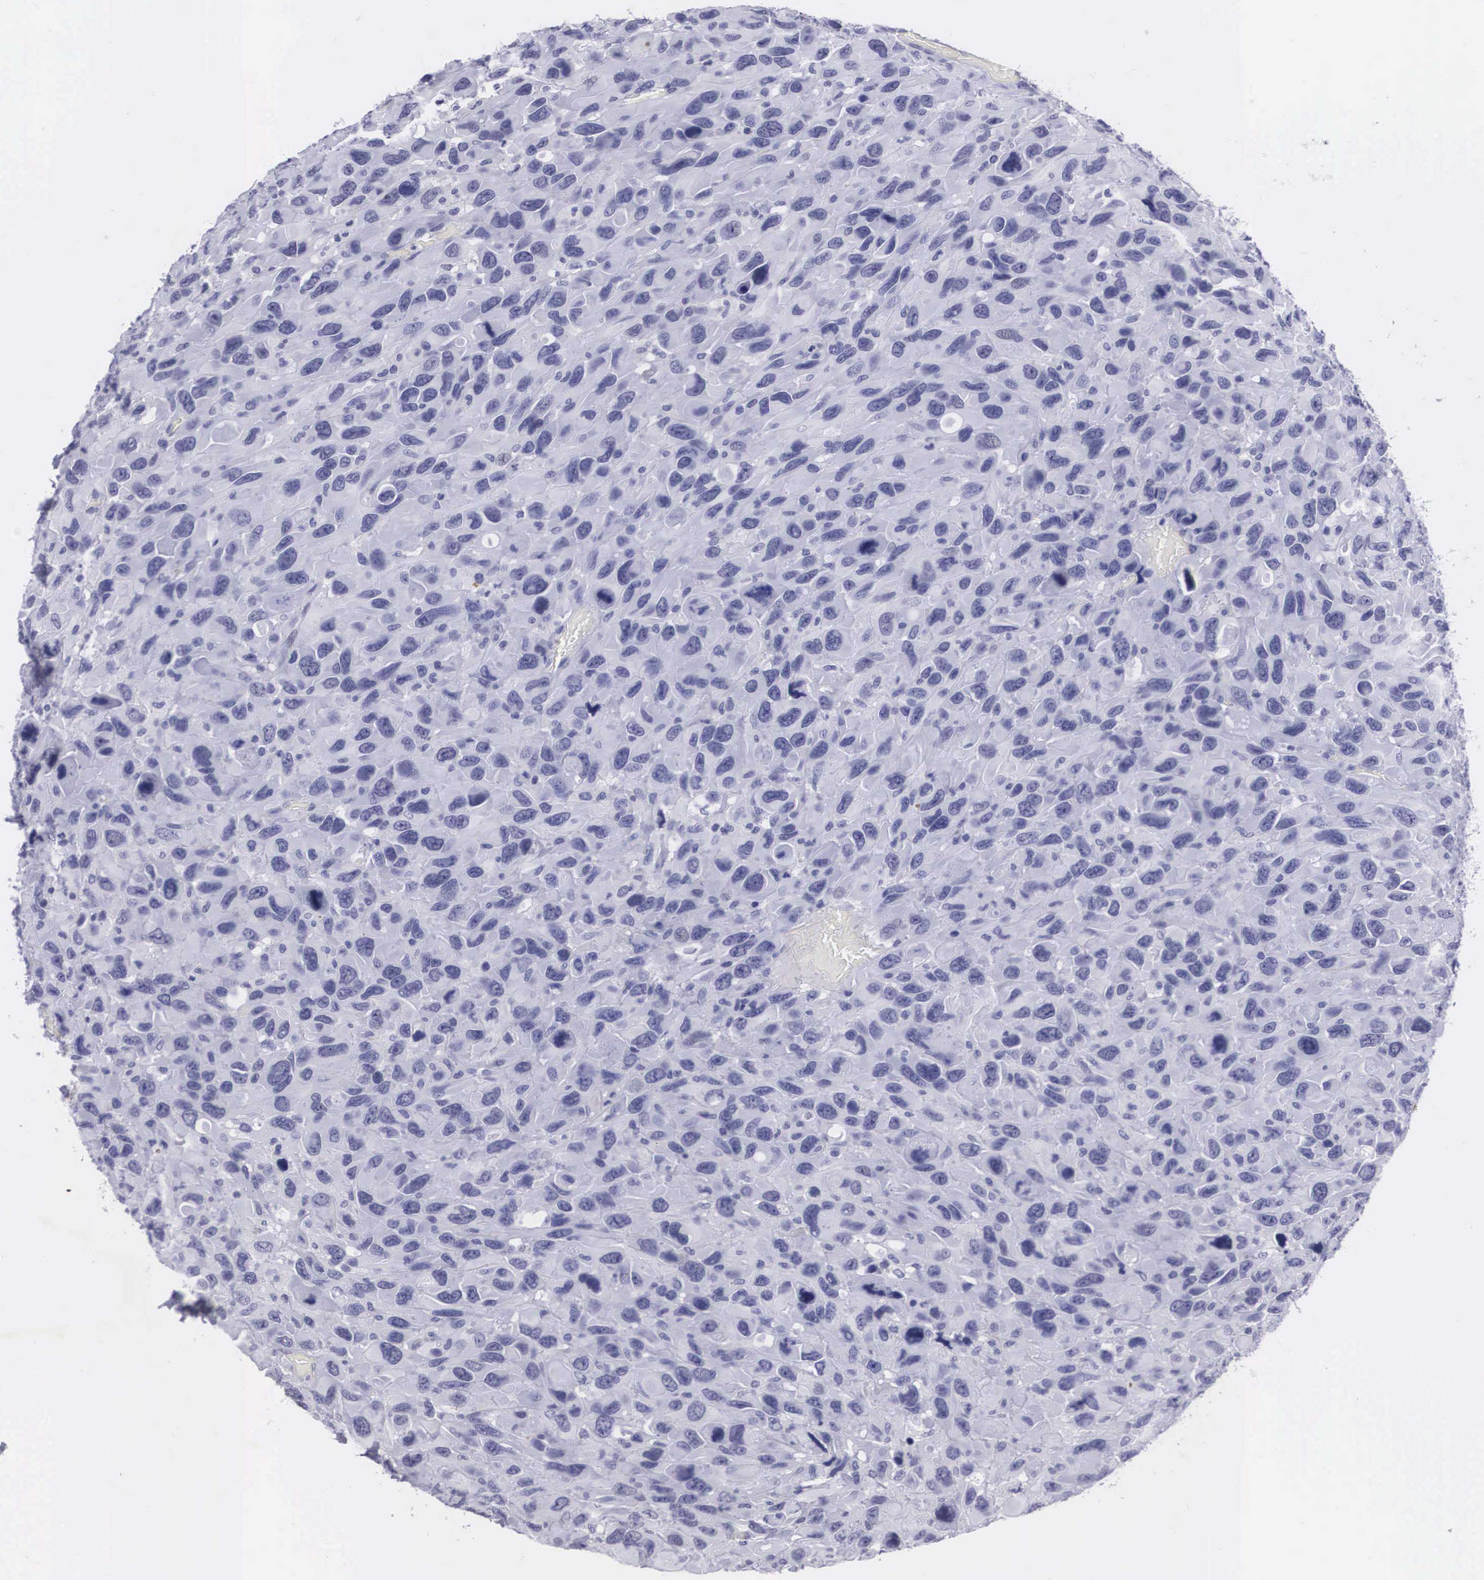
{"staining": {"intensity": "negative", "quantity": "none", "location": "none"}, "tissue": "renal cancer", "cell_type": "Tumor cells", "image_type": "cancer", "snomed": [{"axis": "morphology", "description": "Adenocarcinoma, NOS"}, {"axis": "topography", "description": "Kidney"}], "caption": "This is an immunohistochemistry image of renal adenocarcinoma. There is no positivity in tumor cells.", "gene": "C22orf31", "patient": {"sex": "male", "age": 79}}